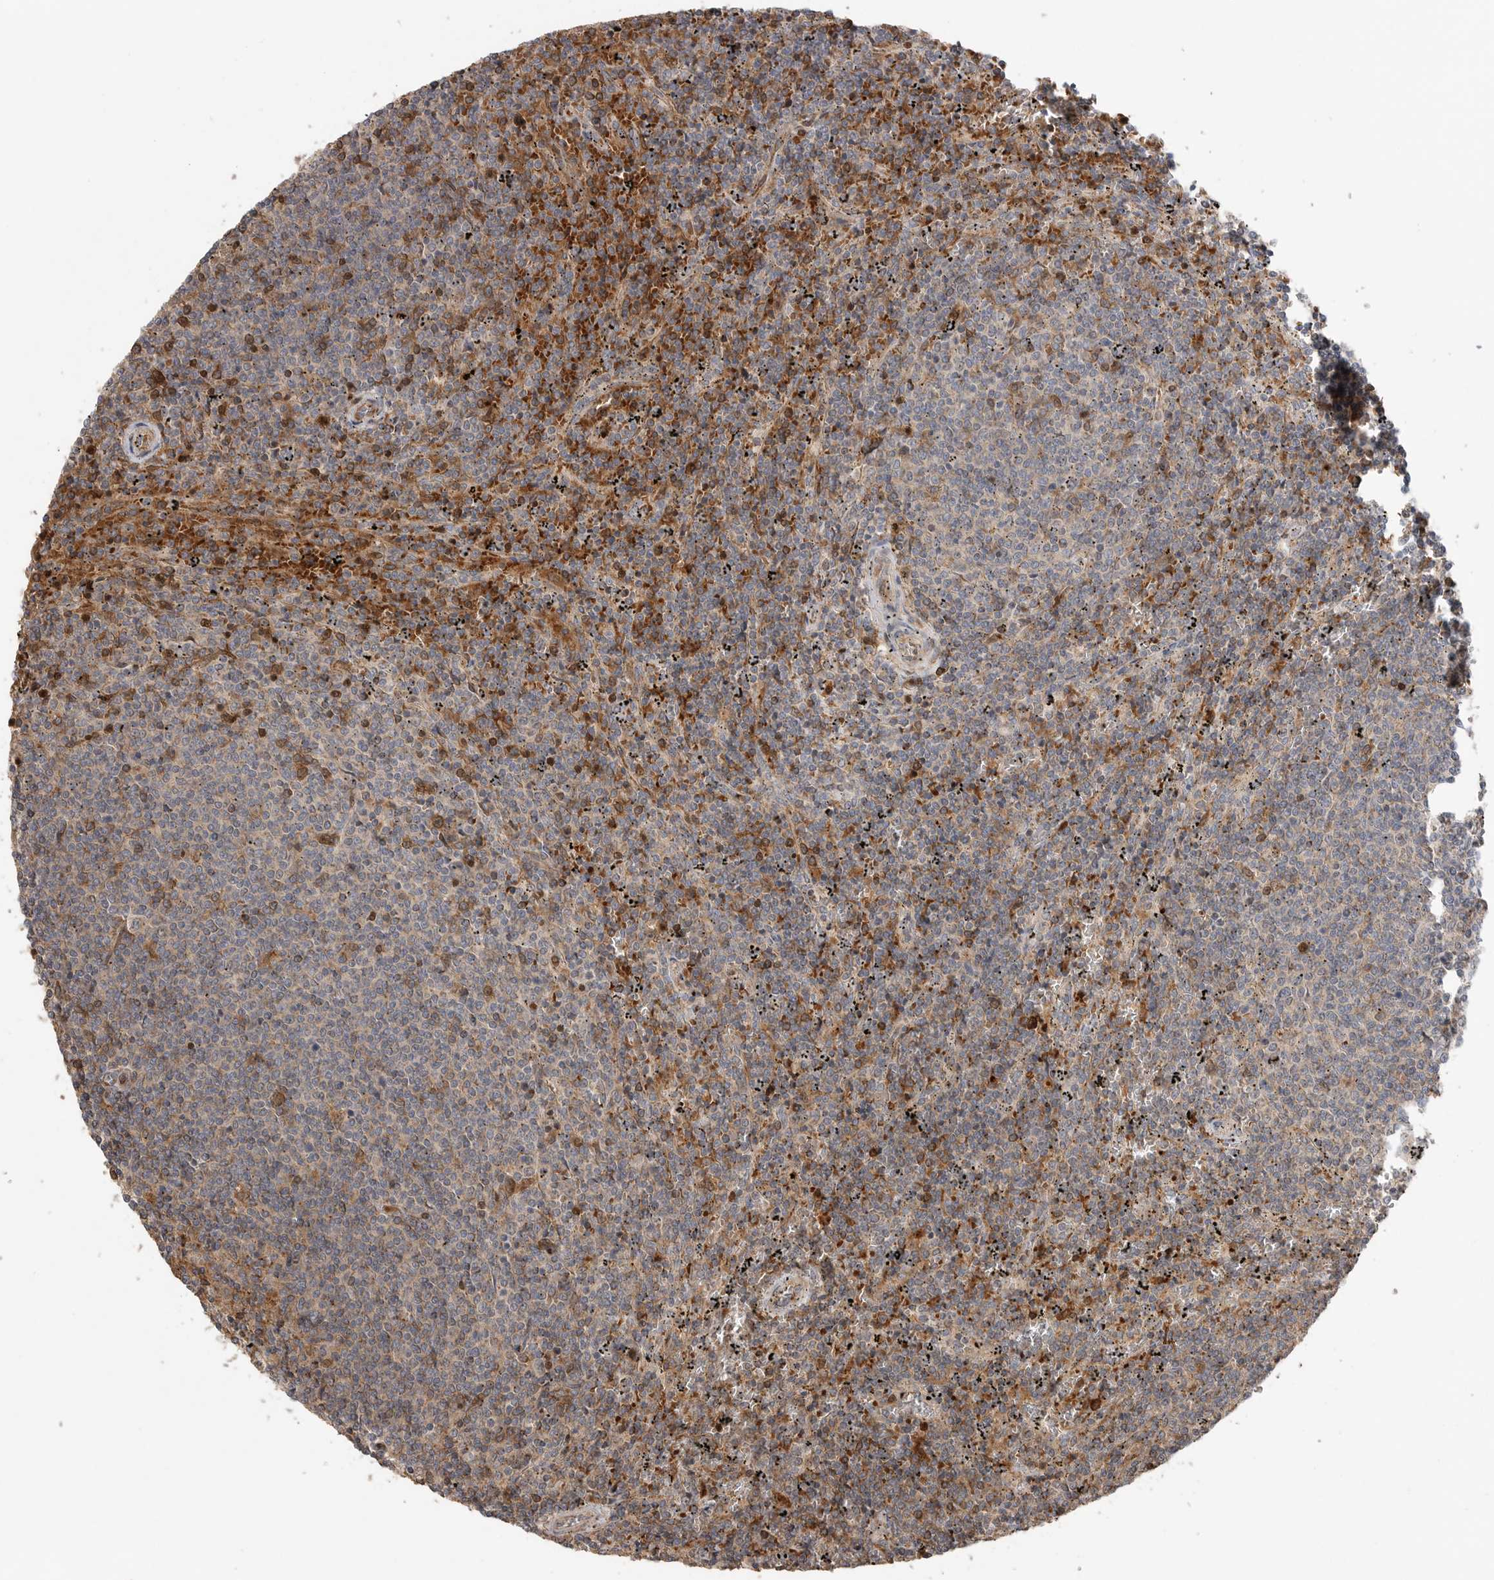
{"staining": {"intensity": "moderate", "quantity": "25%-75%", "location": "cytoplasmic/membranous"}, "tissue": "lymphoma", "cell_type": "Tumor cells", "image_type": "cancer", "snomed": [{"axis": "morphology", "description": "Malignant lymphoma, non-Hodgkin's type, Low grade"}, {"axis": "topography", "description": "Spleen"}], "caption": "High-magnification brightfield microscopy of lymphoma stained with DAB (3,3'-diaminobenzidine) (brown) and counterstained with hematoxylin (blue). tumor cells exhibit moderate cytoplasmic/membranous positivity is identified in approximately25%-75% of cells.", "gene": "GALNS", "patient": {"sex": "female", "age": 50}}